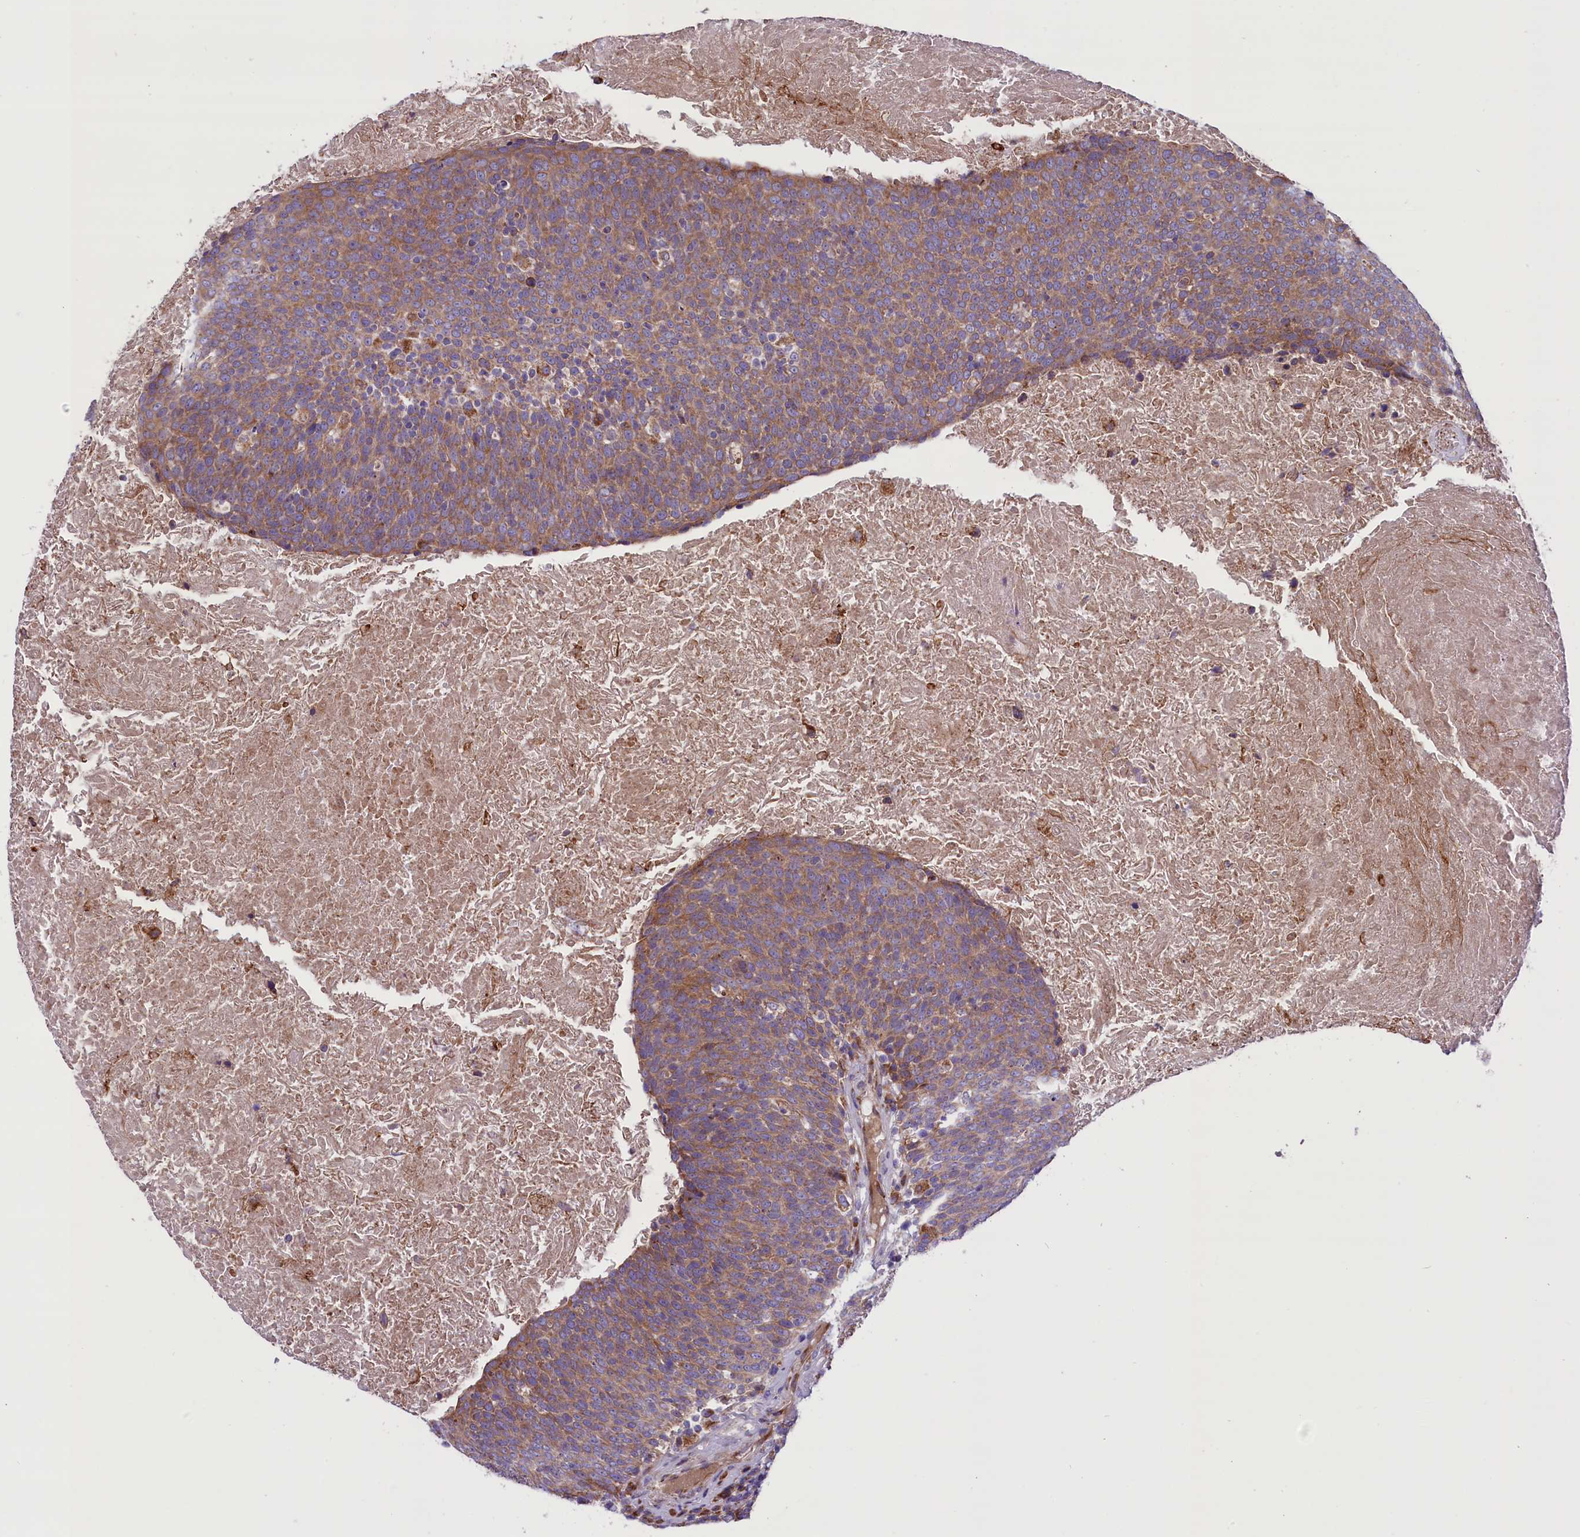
{"staining": {"intensity": "moderate", "quantity": ">75%", "location": "cytoplasmic/membranous"}, "tissue": "head and neck cancer", "cell_type": "Tumor cells", "image_type": "cancer", "snomed": [{"axis": "morphology", "description": "Squamous cell carcinoma, NOS"}, {"axis": "morphology", "description": "Squamous cell carcinoma, metastatic, NOS"}, {"axis": "topography", "description": "Lymph node"}, {"axis": "topography", "description": "Head-Neck"}], "caption": "Head and neck squamous cell carcinoma stained with a brown dye shows moderate cytoplasmic/membranous positive staining in about >75% of tumor cells.", "gene": "PTPRU", "patient": {"sex": "male", "age": 62}}